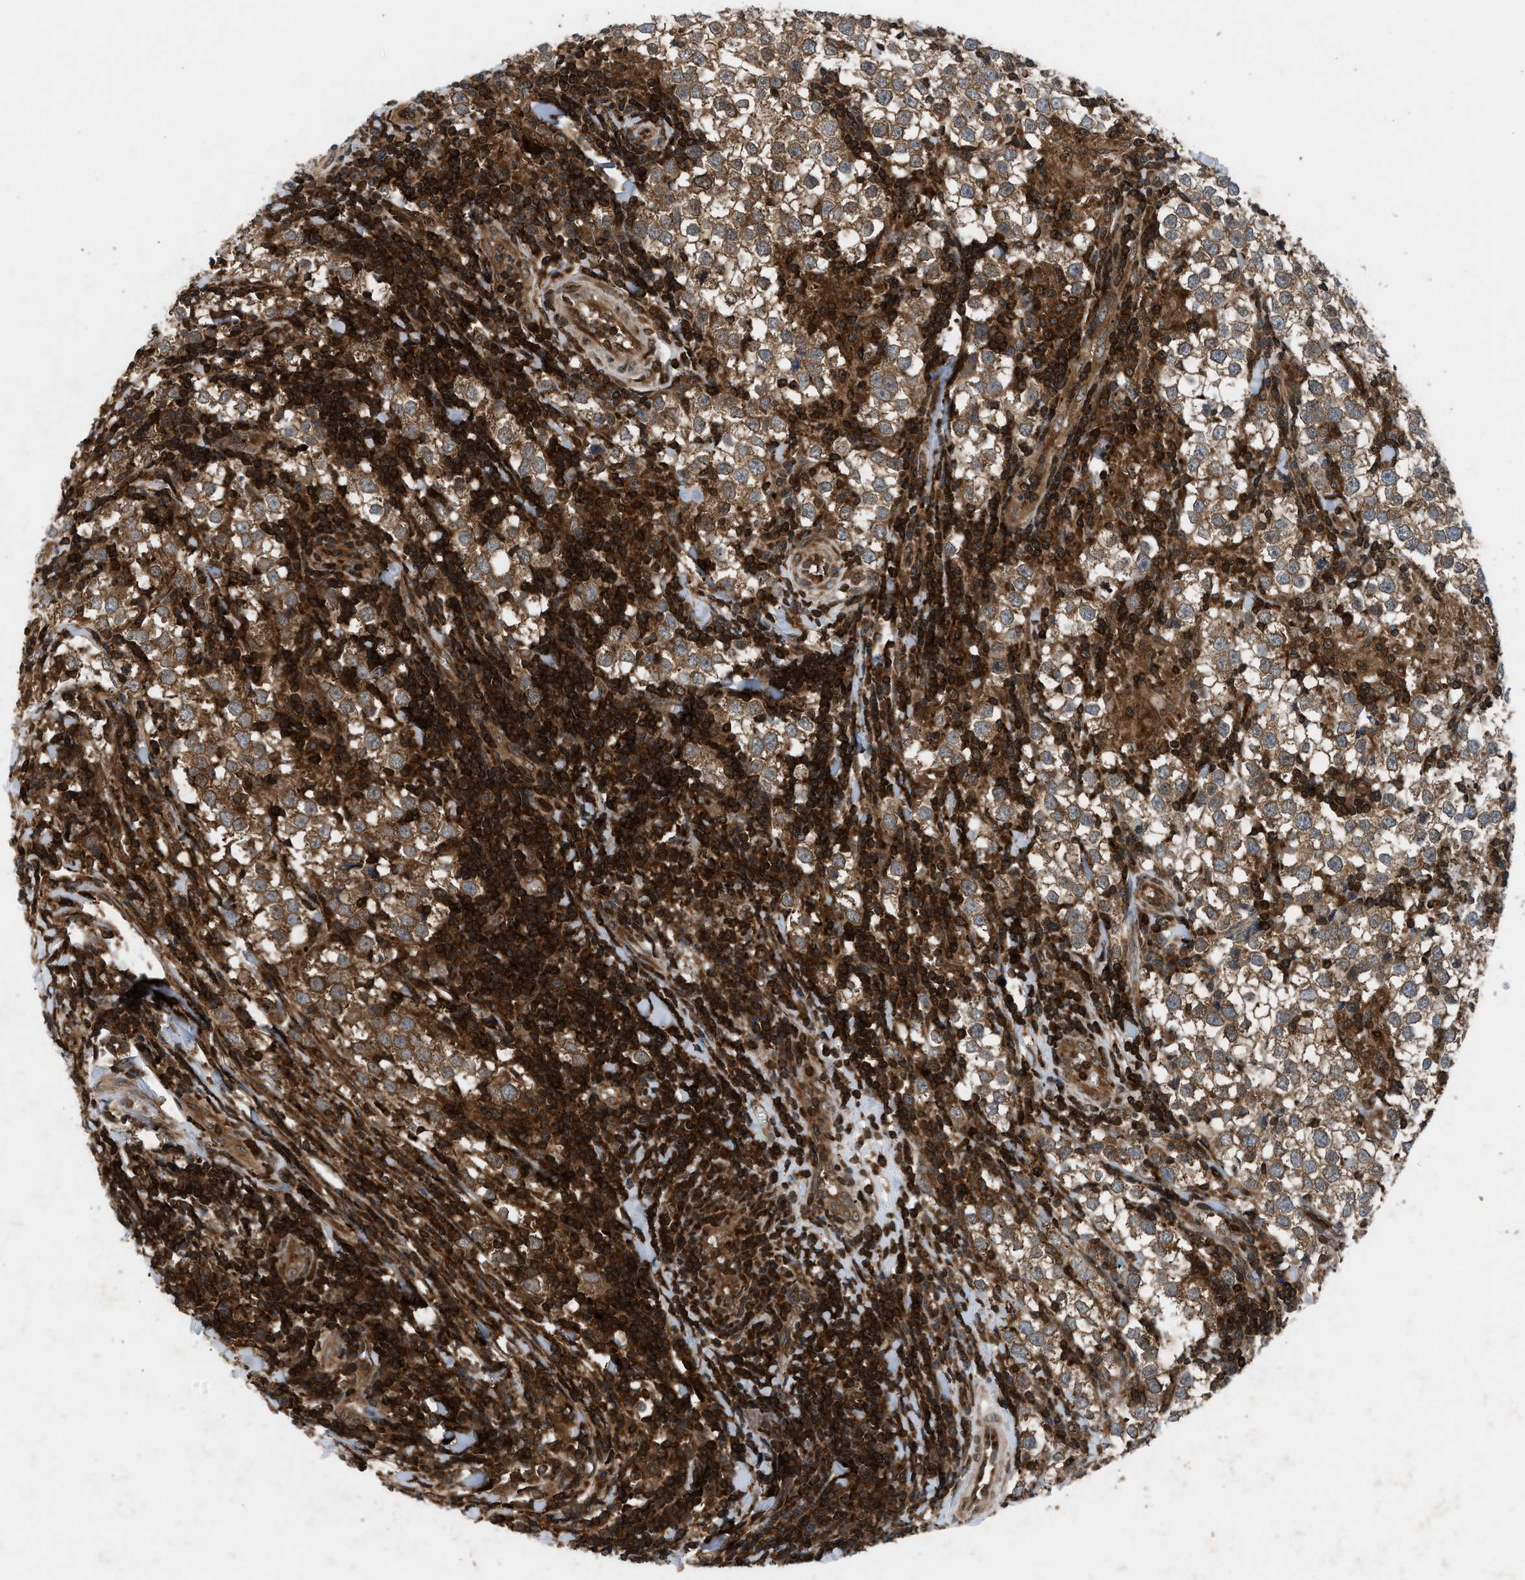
{"staining": {"intensity": "moderate", "quantity": ">75%", "location": "cytoplasmic/membranous"}, "tissue": "testis cancer", "cell_type": "Tumor cells", "image_type": "cancer", "snomed": [{"axis": "morphology", "description": "Seminoma, NOS"}, {"axis": "morphology", "description": "Carcinoma, Embryonal, NOS"}, {"axis": "topography", "description": "Testis"}], "caption": "The histopathology image displays staining of embryonal carcinoma (testis), revealing moderate cytoplasmic/membranous protein staining (brown color) within tumor cells.", "gene": "OXSR1", "patient": {"sex": "male", "age": 52}}